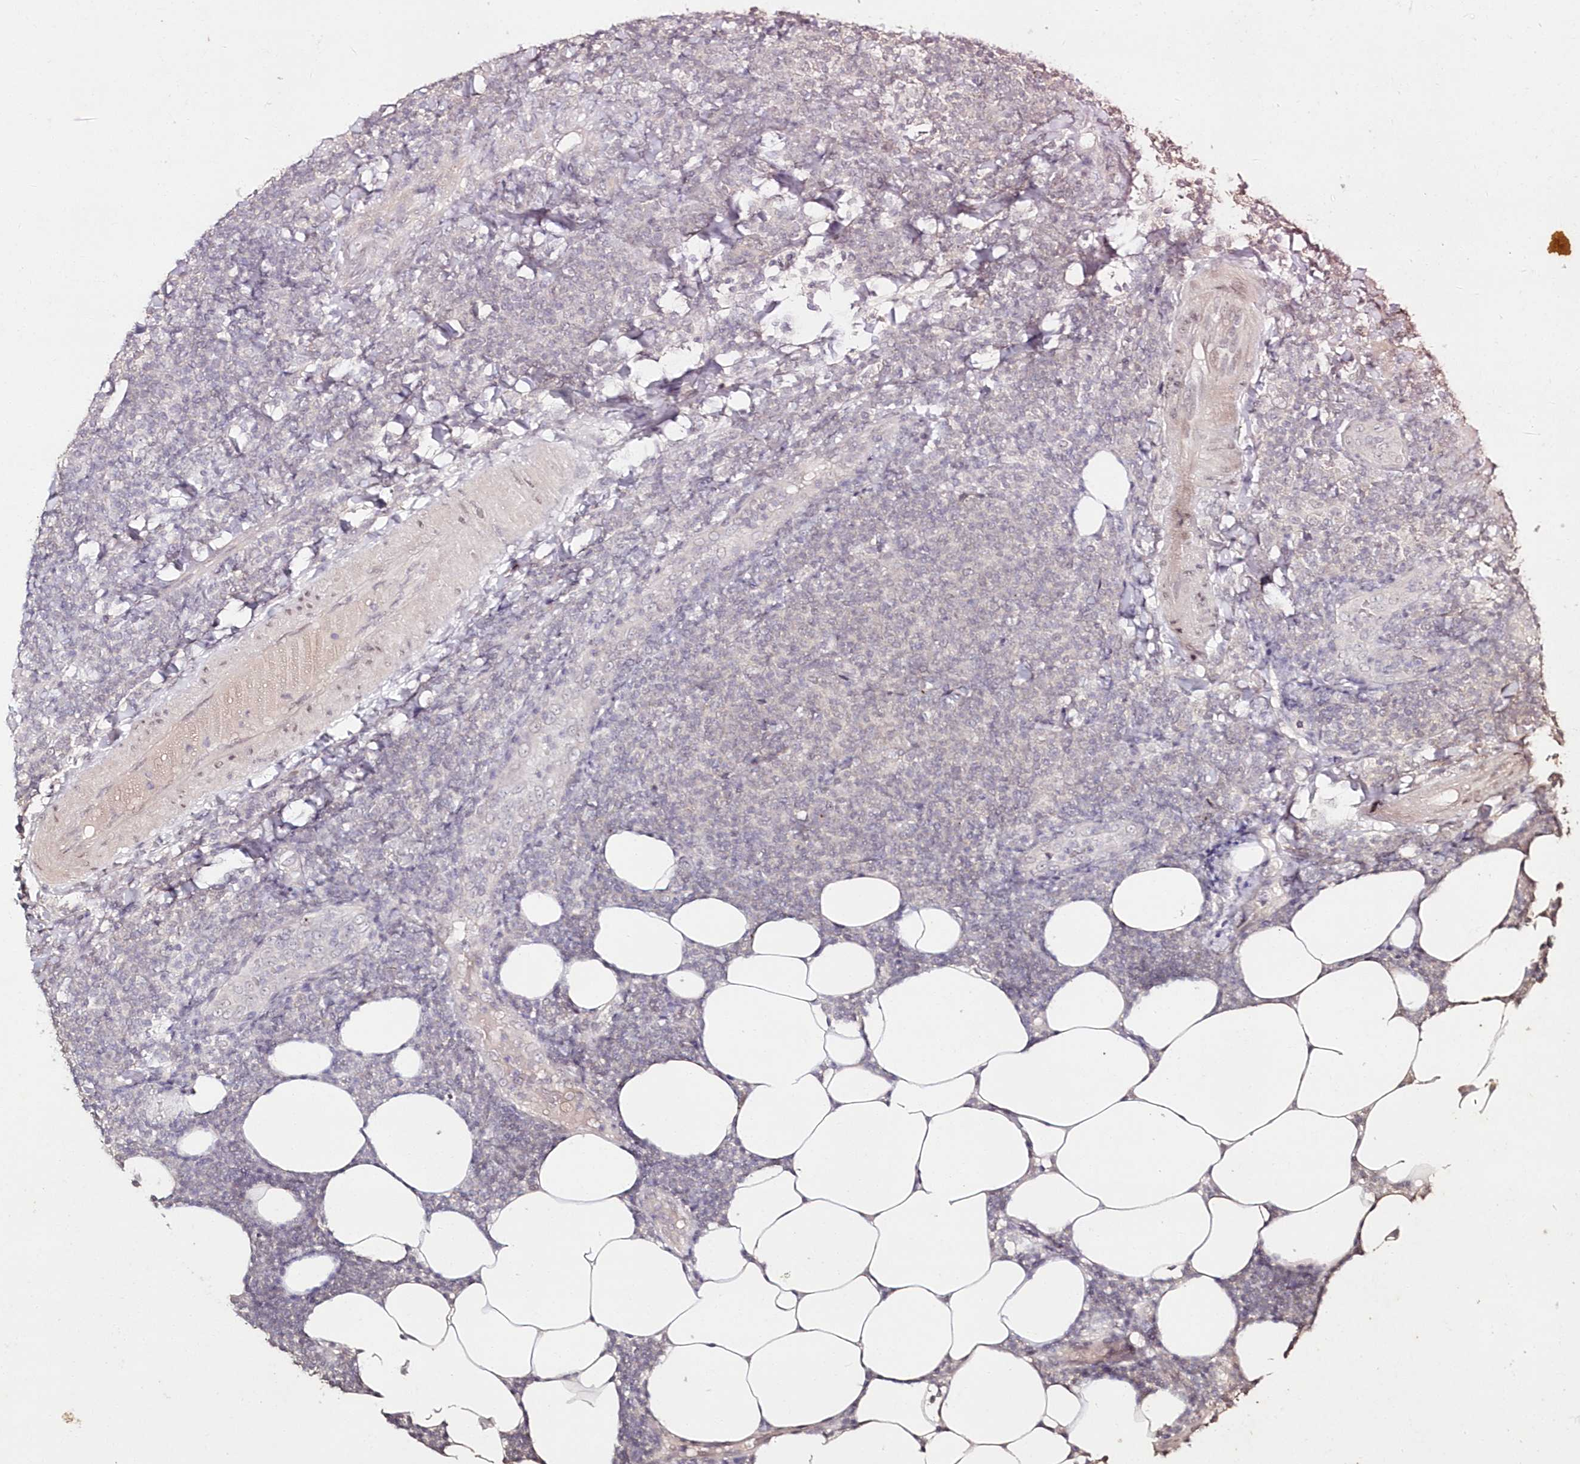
{"staining": {"intensity": "negative", "quantity": "none", "location": "none"}, "tissue": "lymphoma", "cell_type": "Tumor cells", "image_type": "cancer", "snomed": [{"axis": "morphology", "description": "Malignant lymphoma, non-Hodgkin's type, Low grade"}, {"axis": "topography", "description": "Lymph node"}], "caption": "Human lymphoma stained for a protein using immunohistochemistry shows no expression in tumor cells.", "gene": "HYCC2", "patient": {"sex": "male", "age": 66}}